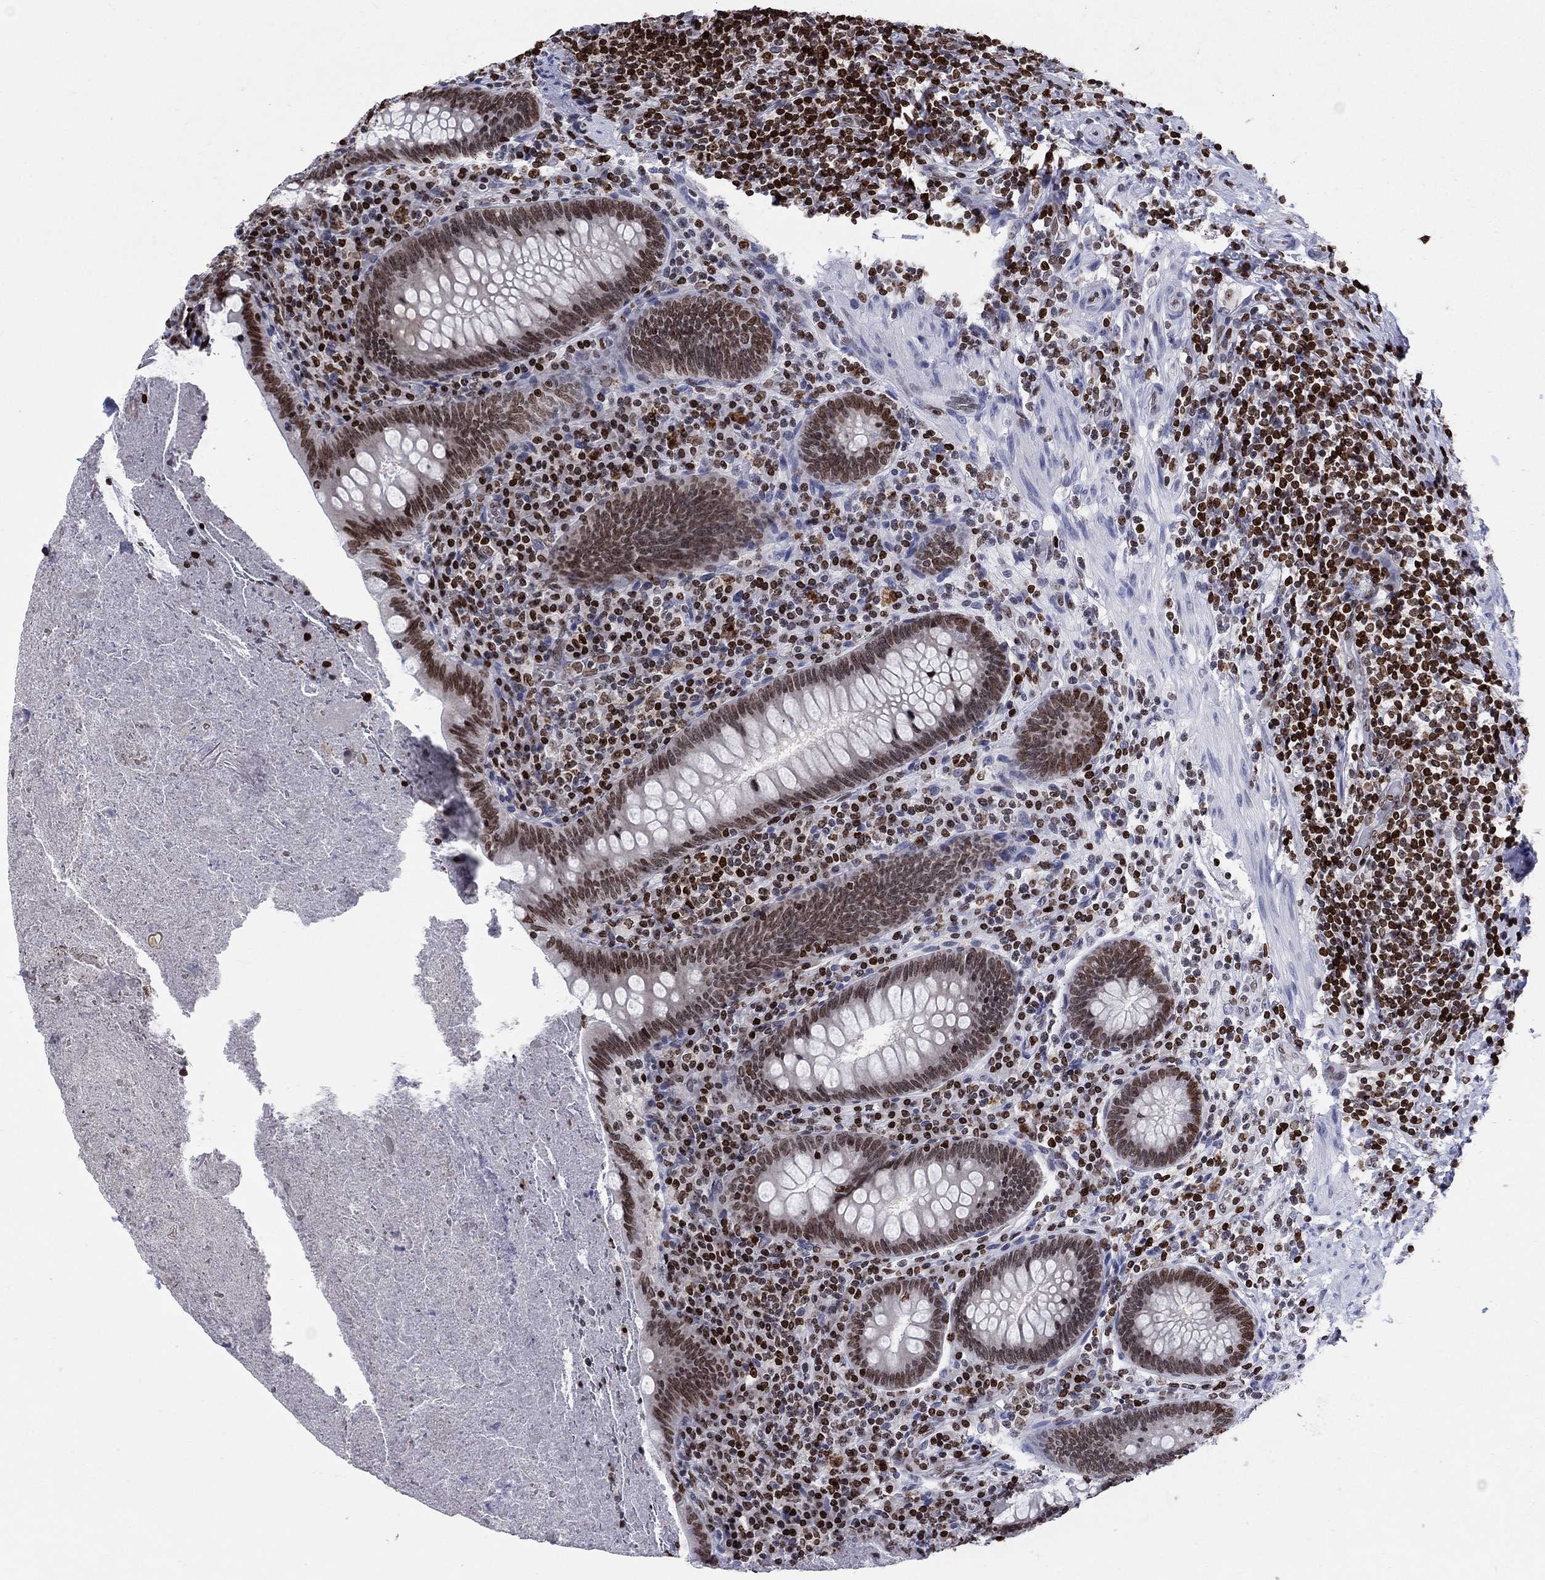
{"staining": {"intensity": "strong", "quantity": "<25%", "location": "nuclear"}, "tissue": "appendix", "cell_type": "Glandular cells", "image_type": "normal", "snomed": [{"axis": "morphology", "description": "Normal tissue, NOS"}, {"axis": "topography", "description": "Appendix"}], "caption": "Brown immunohistochemical staining in benign appendix exhibits strong nuclear positivity in about <25% of glandular cells. (brown staining indicates protein expression, while blue staining denotes nuclei).", "gene": "HMGA1", "patient": {"sex": "male", "age": 47}}